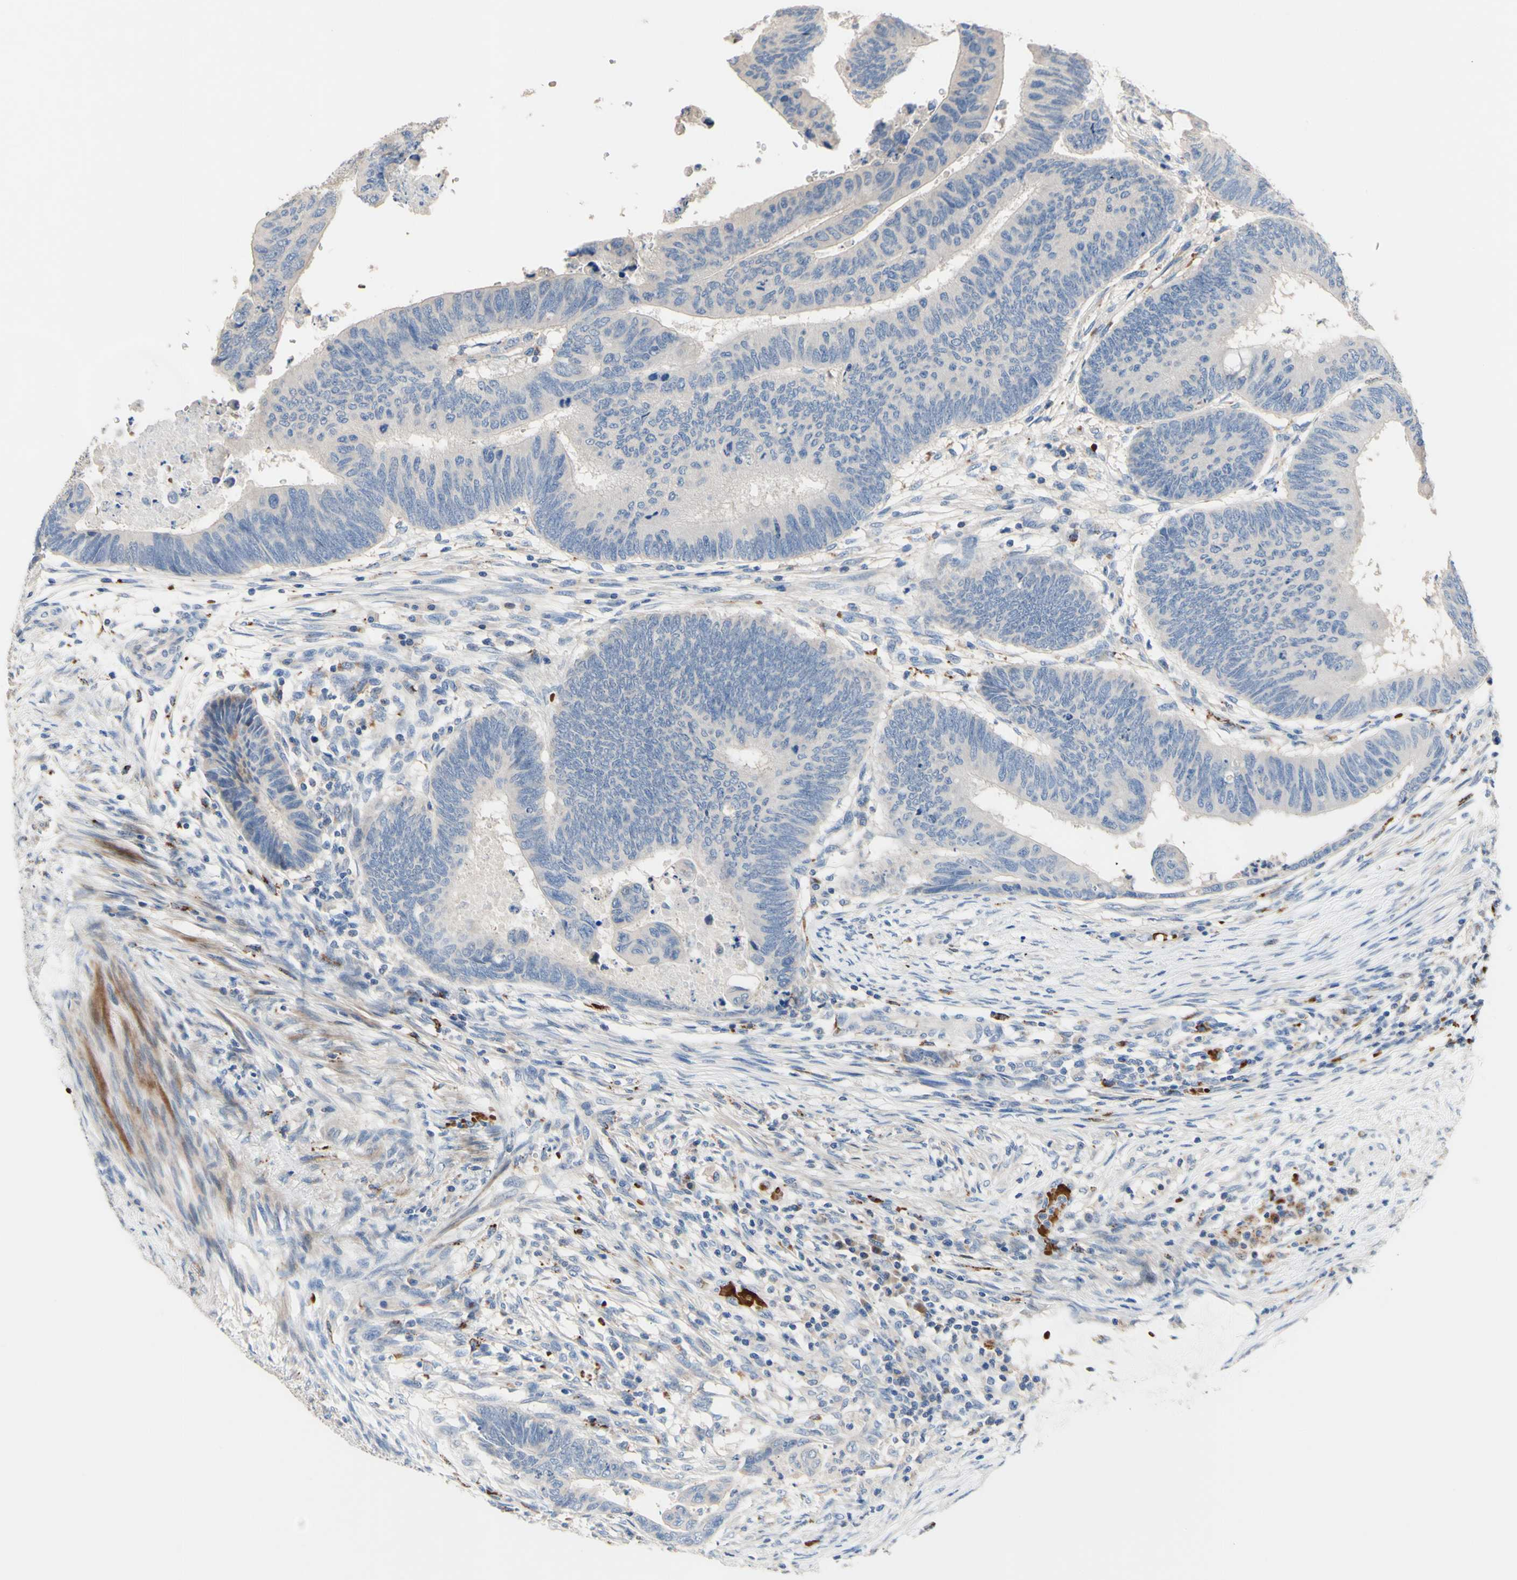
{"staining": {"intensity": "negative", "quantity": "none", "location": "none"}, "tissue": "colorectal cancer", "cell_type": "Tumor cells", "image_type": "cancer", "snomed": [{"axis": "morphology", "description": "Normal tissue, NOS"}, {"axis": "morphology", "description": "Adenocarcinoma, NOS"}, {"axis": "topography", "description": "Rectum"}, {"axis": "topography", "description": "Peripheral nerve tissue"}], "caption": "Tumor cells show no significant protein expression in colorectal adenocarcinoma.", "gene": "CDON", "patient": {"sex": "male", "age": 92}}